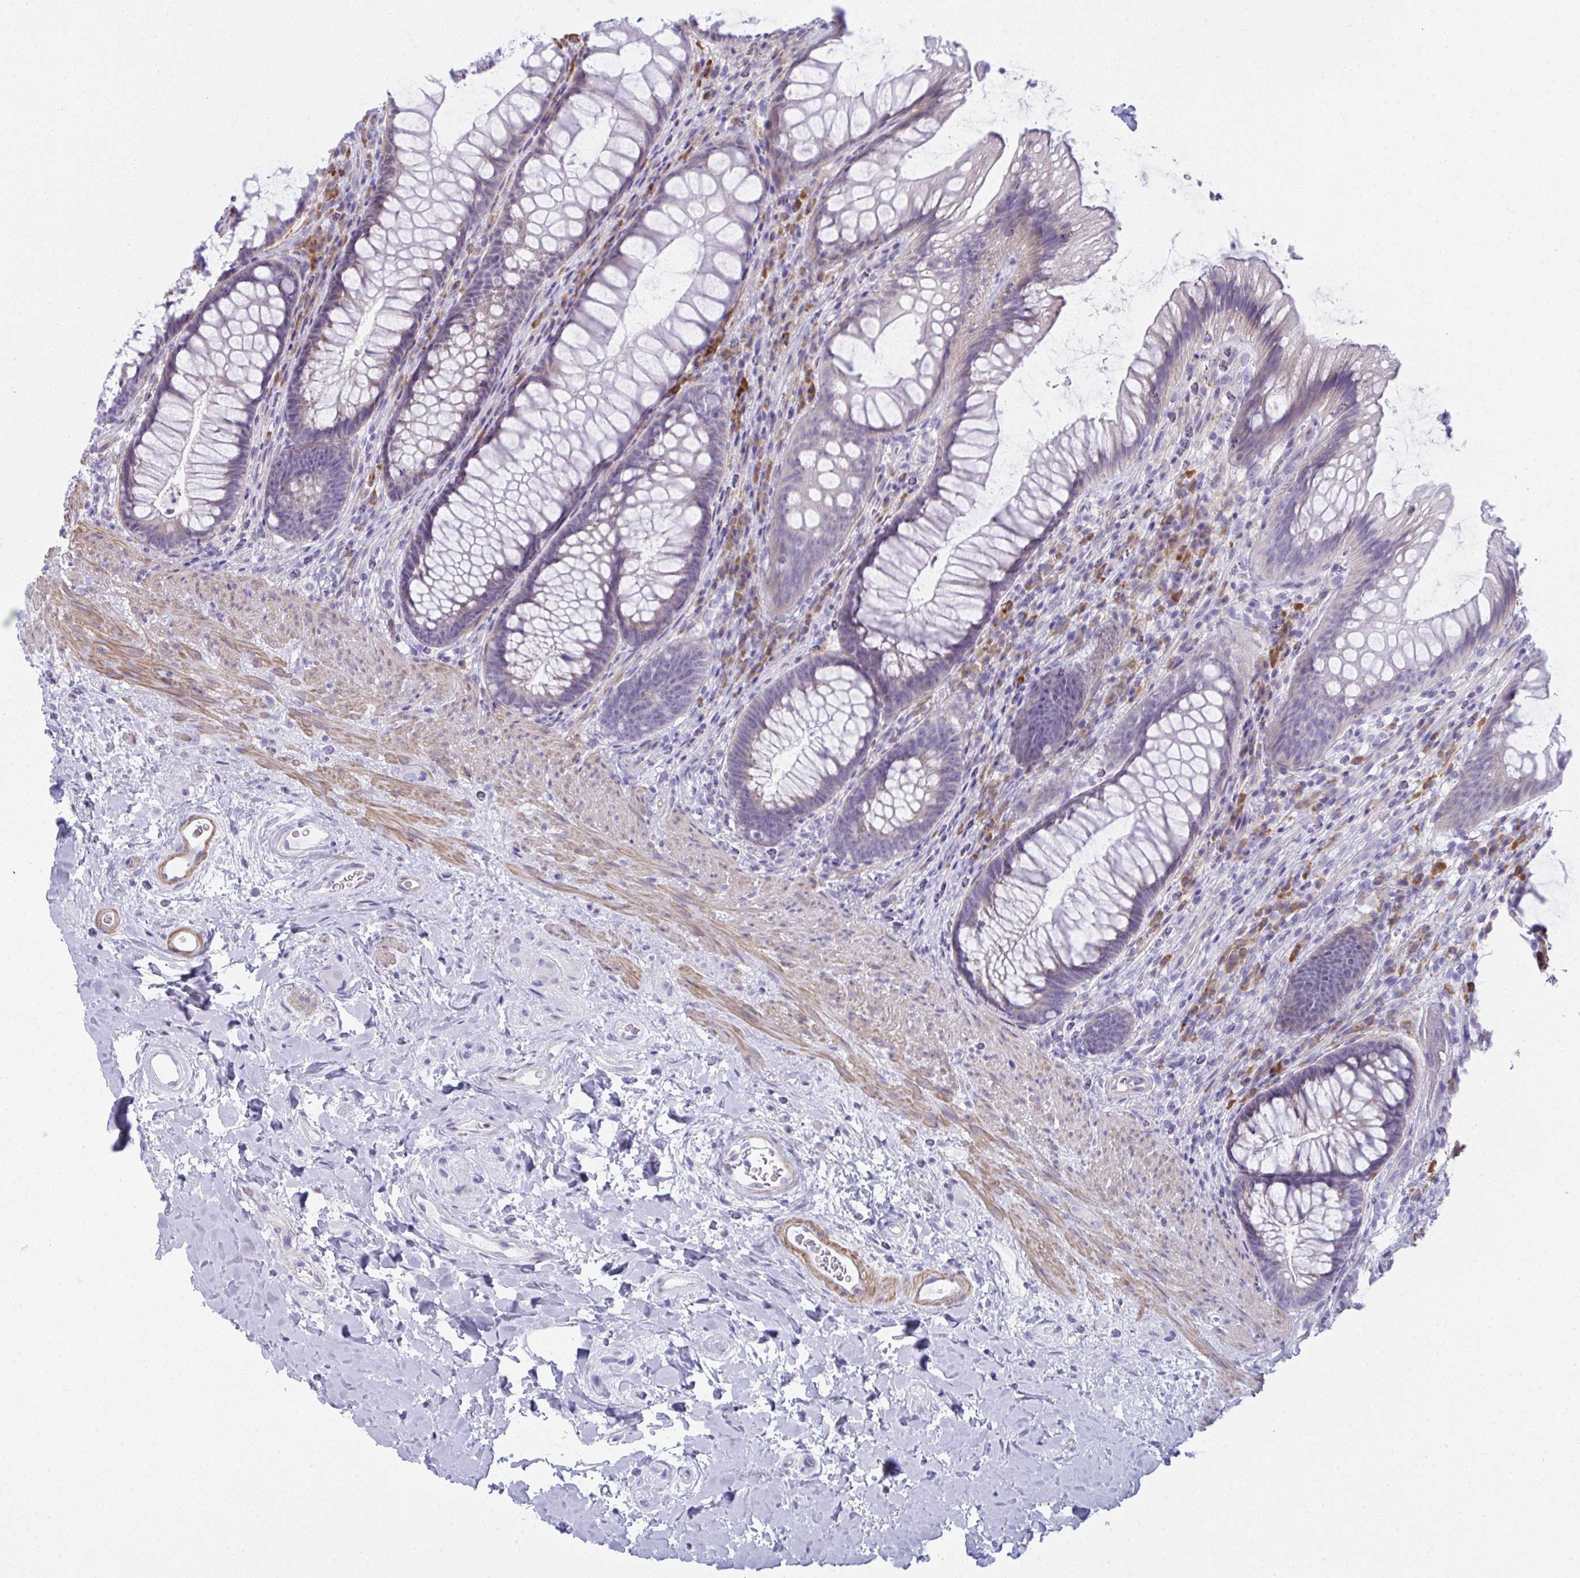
{"staining": {"intensity": "weak", "quantity": "<25%", "location": "cytoplasmic/membranous"}, "tissue": "rectum", "cell_type": "Glandular cells", "image_type": "normal", "snomed": [{"axis": "morphology", "description": "Normal tissue, NOS"}, {"axis": "topography", "description": "Rectum"}], "caption": "A histopathology image of human rectum is negative for staining in glandular cells. Nuclei are stained in blue.", "gene": "PUS7L", "patient": {"sex": "male", "age": 53}}